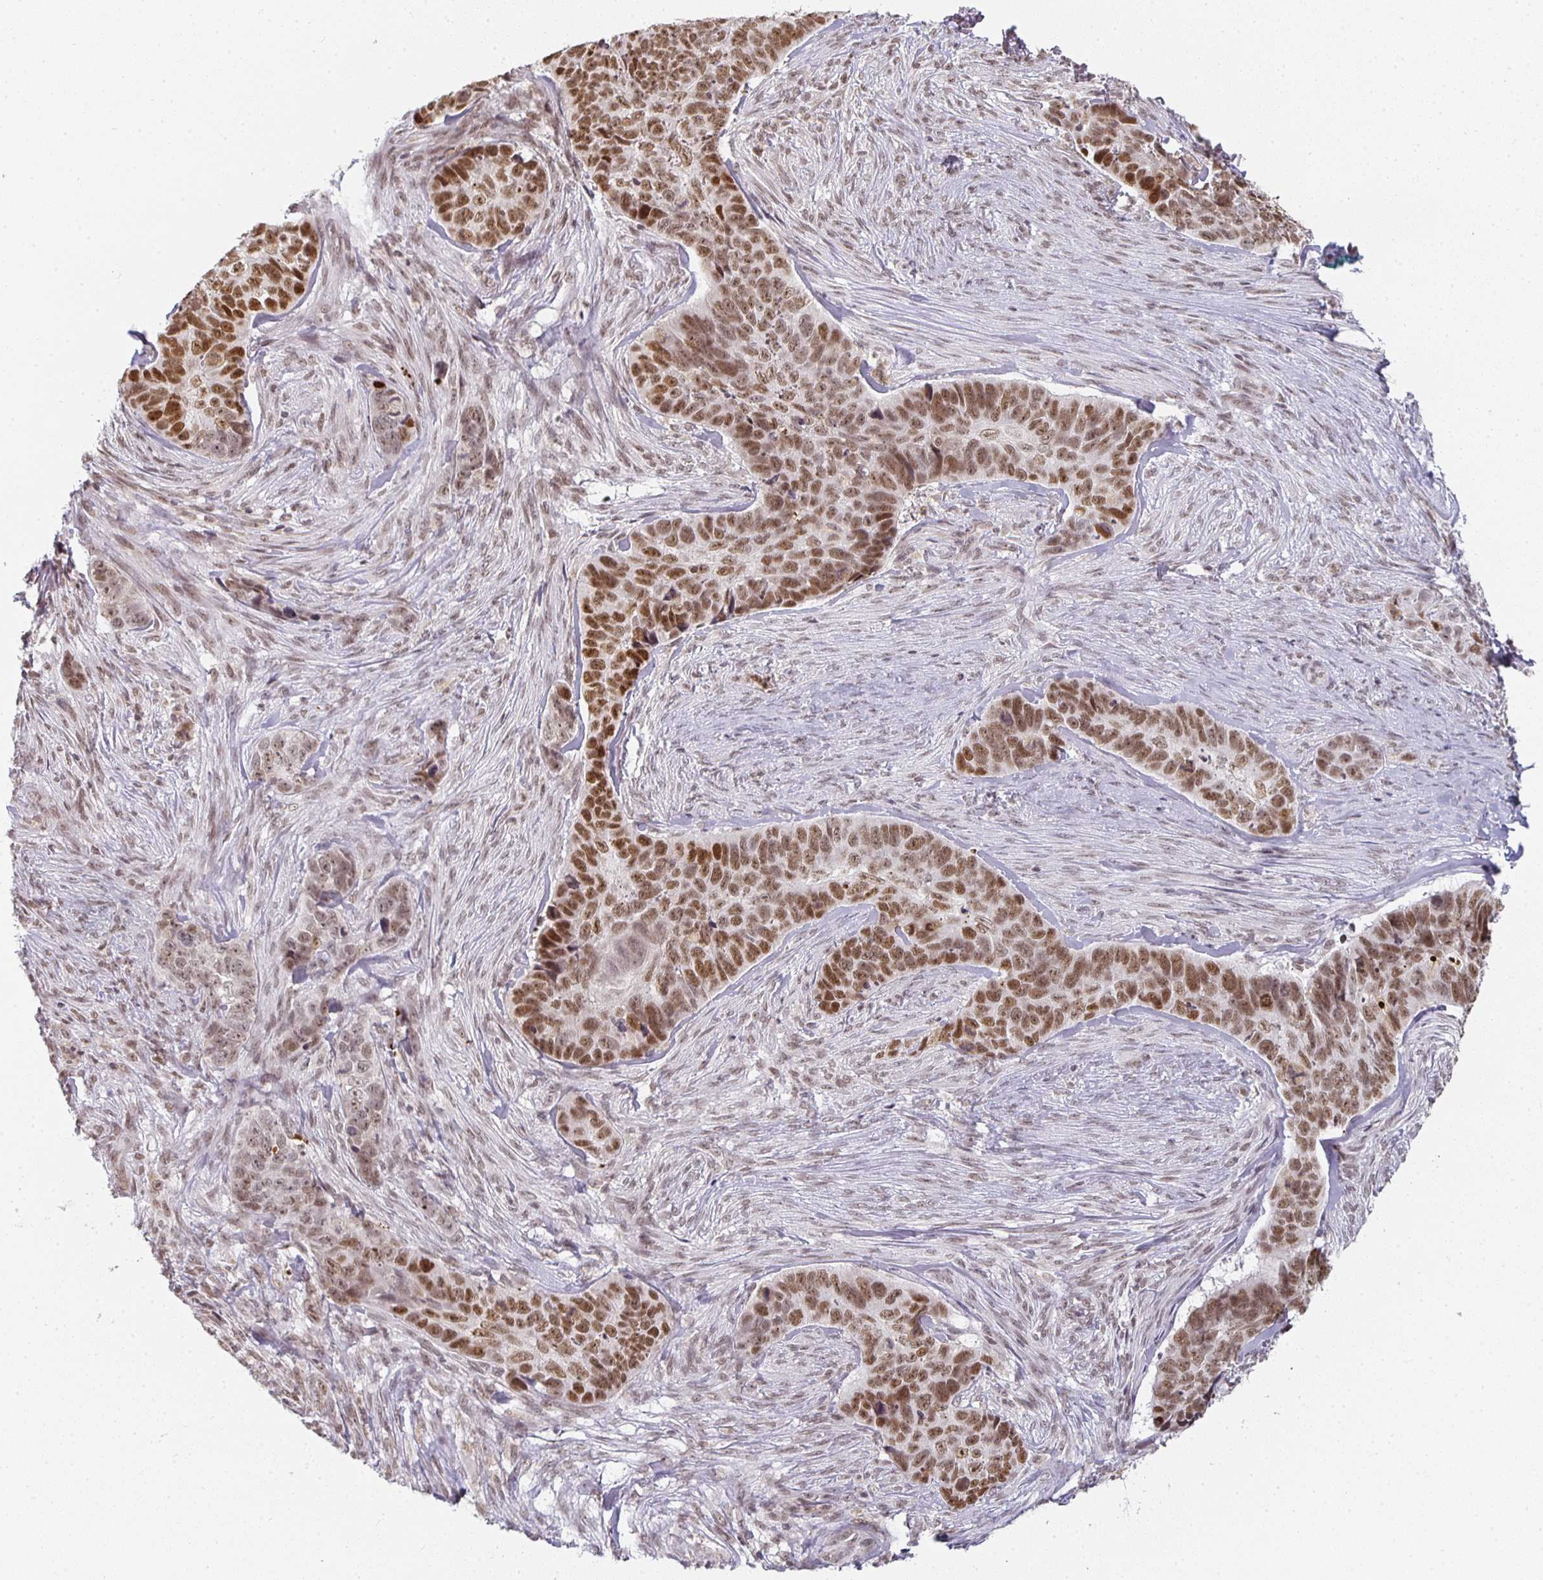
{"staining": {"intensity": "moderate", "quantity": ">75%", "location": "nuclear"}, "tissue": "skin cancer", "cell_type": "Tumor cells", "image_type": "cancer", "snomed": [{"axis": "morphology", "description": "Basal cell carcinoma"}, {"axis": "topography", "description": "Skin"}], "caption": "Immunohistochemistry (IHC) image of neoplastic tissue: human skin cancer (basal cell carcinoma) stained using immunohistochemistry displays medium levels of moderate protein expression localized specifically in the nuclear of tumor cells, appearing as a nuclear brown color.", "gene": "SMARCA2", "patient": {"sex": "female", "age": 82}}